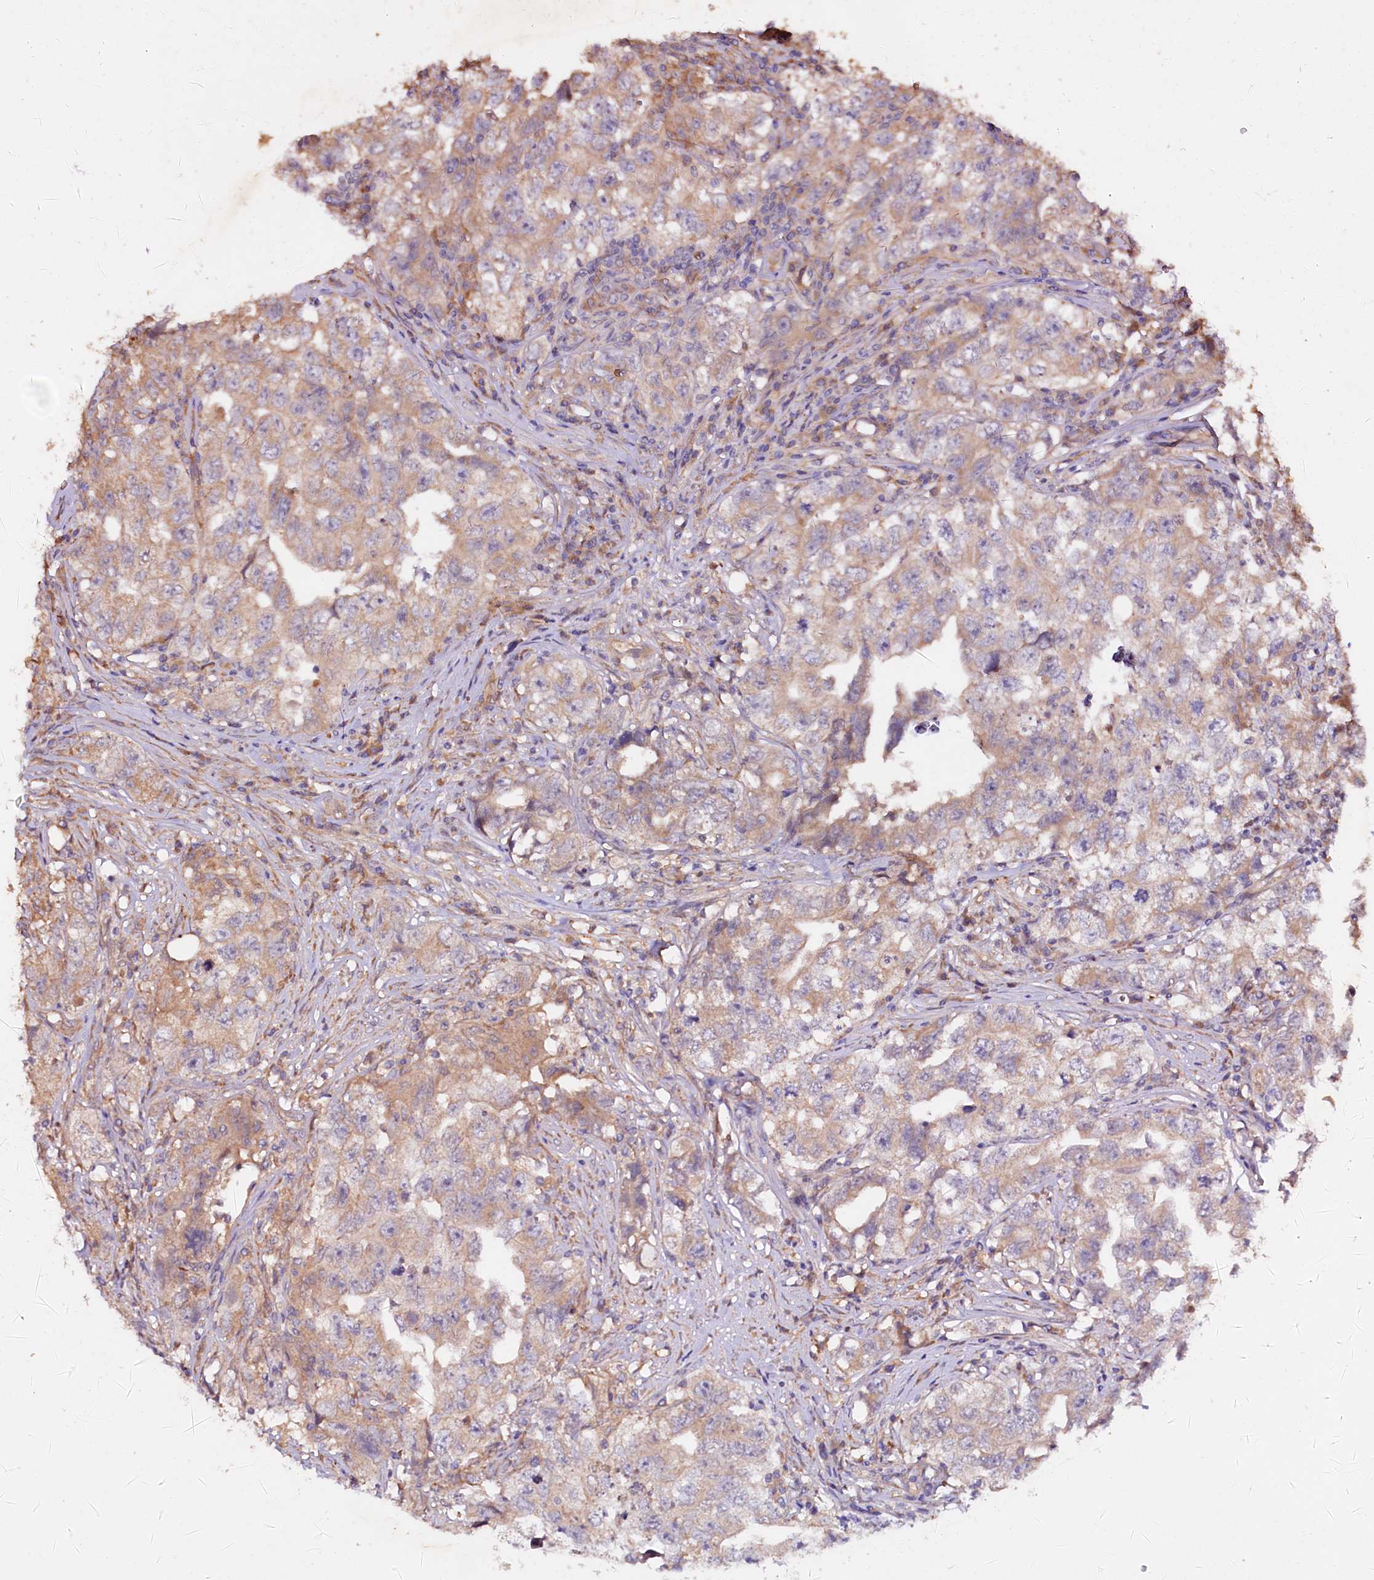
{"staining": {"intensity": "weak", "quantity": "25%-75%", "location": "cytoplasmic/membranous"}, "tissue": "testis cancer", "cell_type": "Tumor cells", "image_type": "cancer", "snomed": [{"axis": "morphology", "description": "Seminoma, NOS"}, {"axis": "morphology", "description": "Carcinoma, Embryonal, NOS"}, {"axis": "topography", "description": "Testis"}], "caption": "There is low levels of weak cytoplasmic/membranous positivity in tumor cells of testis cancer, as demonstrated by immunohistochemical staining (brown color).", "gene": "ETFBKMT", "patient": {"sex": "male", "age": 43}}